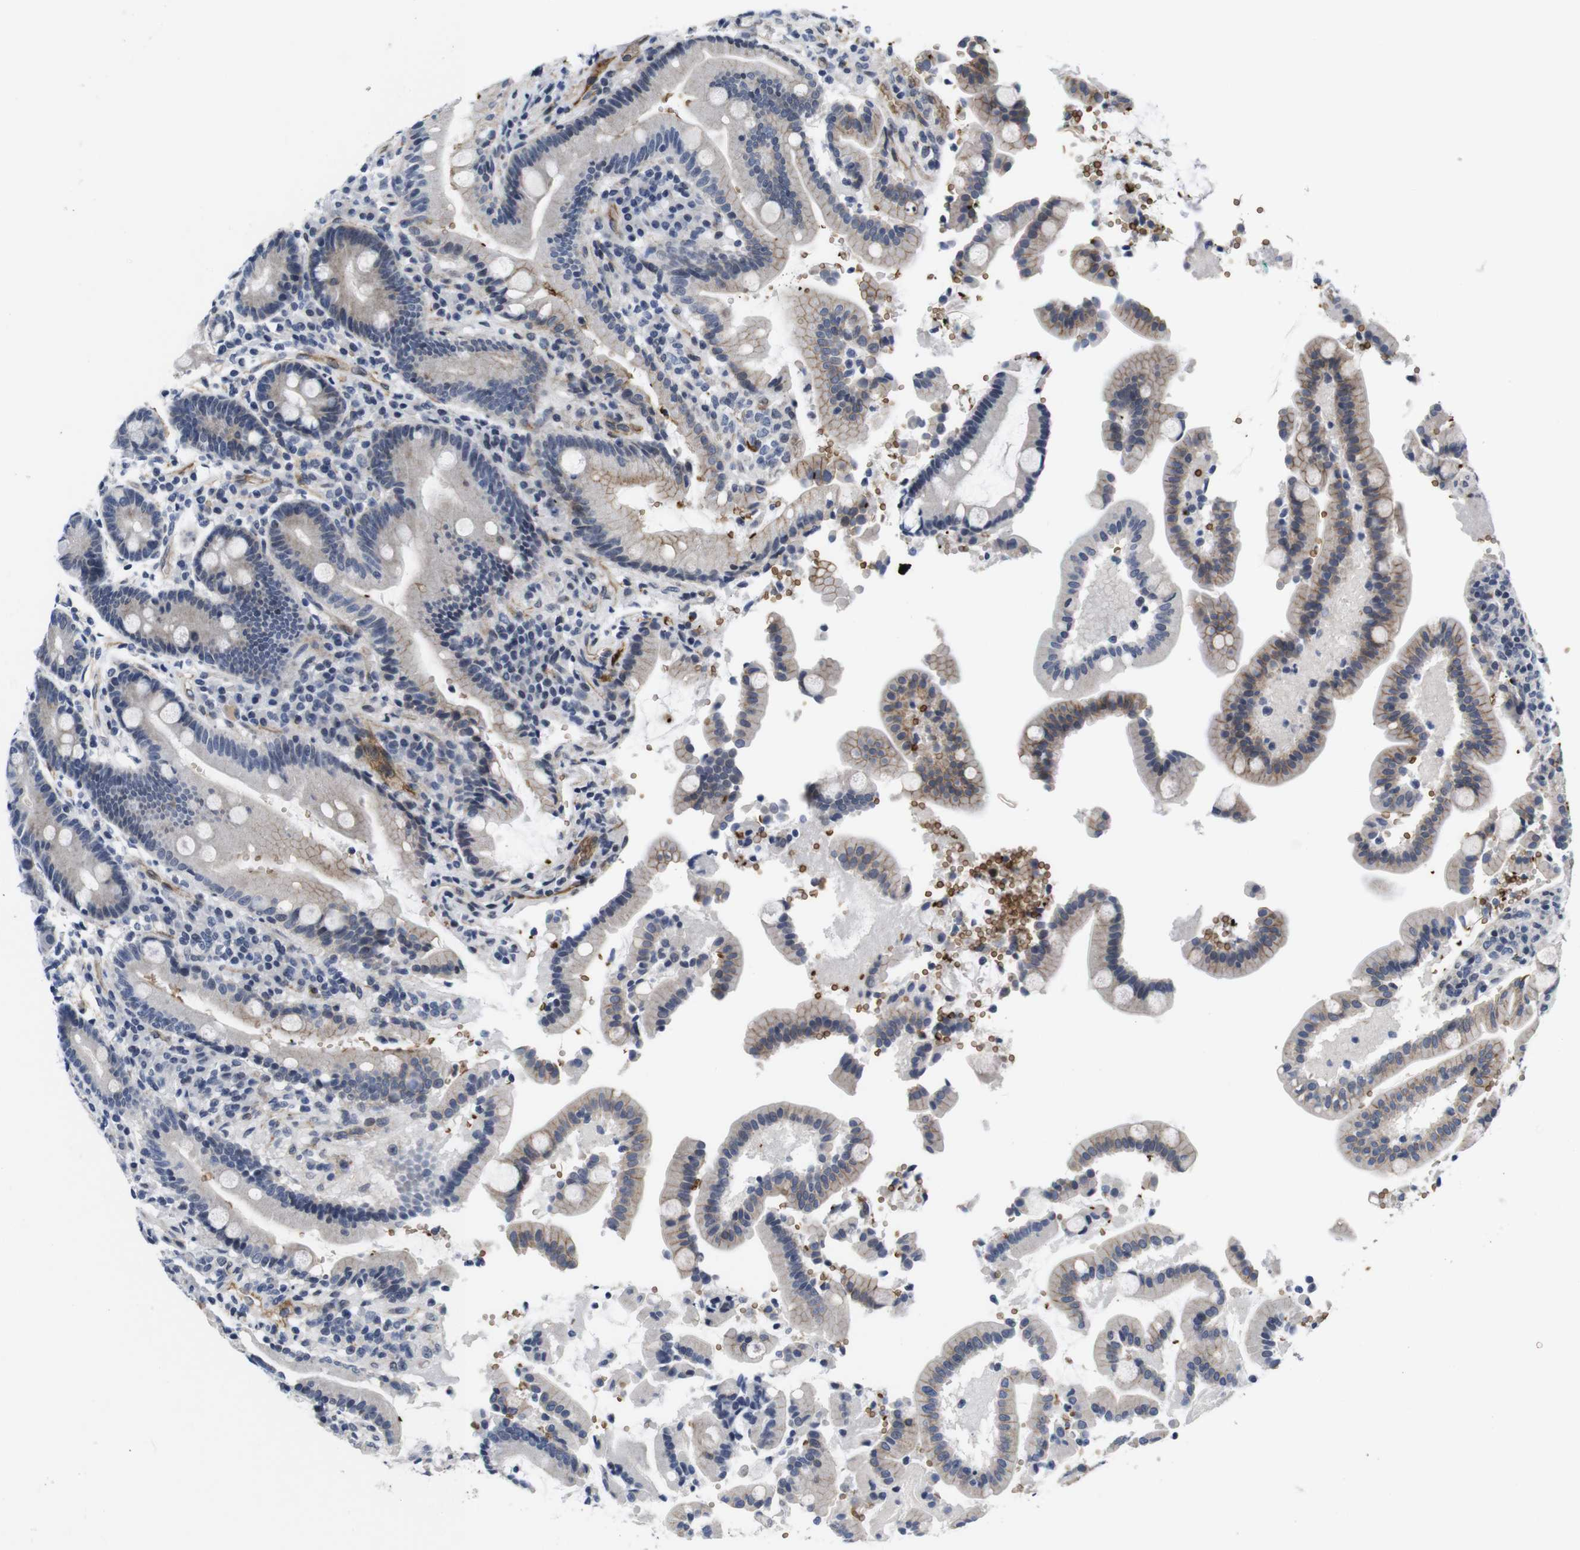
{"staining": {"intensity": "moderate", "quantity": "25%-75%", "location": "cytoplasmic/membranous"}, "tissue": "duodenum", "cell_type": "Glandular cells", "image_type": "normal", "snomed": [{"axis": "morphology", "description": "Normal tissue, NOS"}, {"axis": "topography", "description": "Small intestine, NOS"}], "caption": "Immunohistochemistry image of benign human duodenum stained for a protein (brown), which exhibits medium levels of moderate cytoplasmic/membranous staining in approximately 25%-75% of glandular cells.", "gene": "SOCS3", "patient": {"sex": "female", "age": 71}}